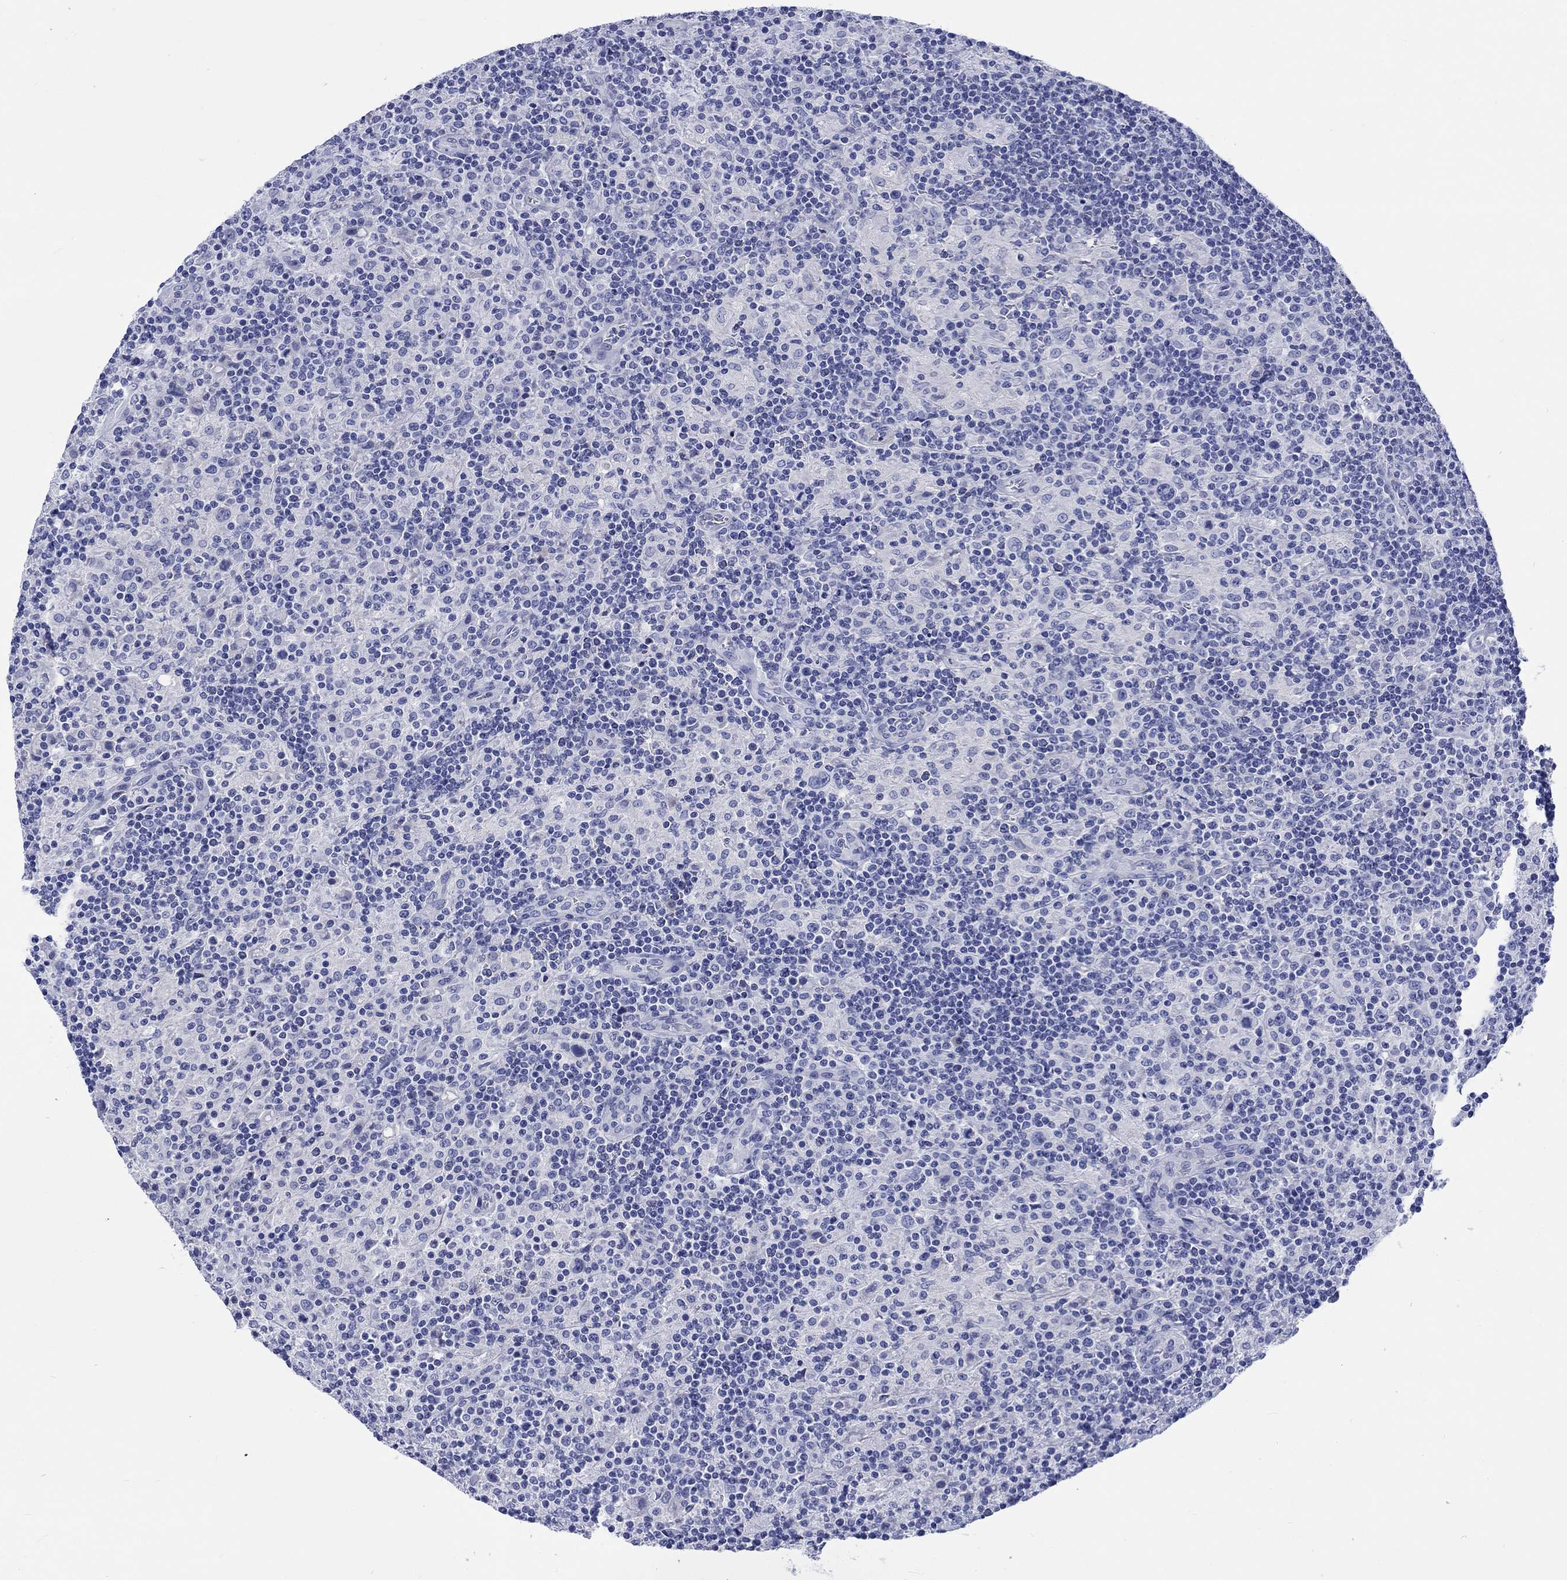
{"staining": {"intensity": "negative", "quantity": "none", "location": "none"}, "tissue": "lymphoma", "cell_type": "Tumor cells", "image_type": "cancer", "snomed": [{"axis": "morphology", "description": "Hodgkin's disease, NOS"}, {"axis": "topography", "description": "Lymph node"}], "caption": "Hodgkin's disease stained for a protein using IHC reveals no expression tumor cells.", "gene": "CACNG3", "patient": {"sex": "male", "age": 70}}